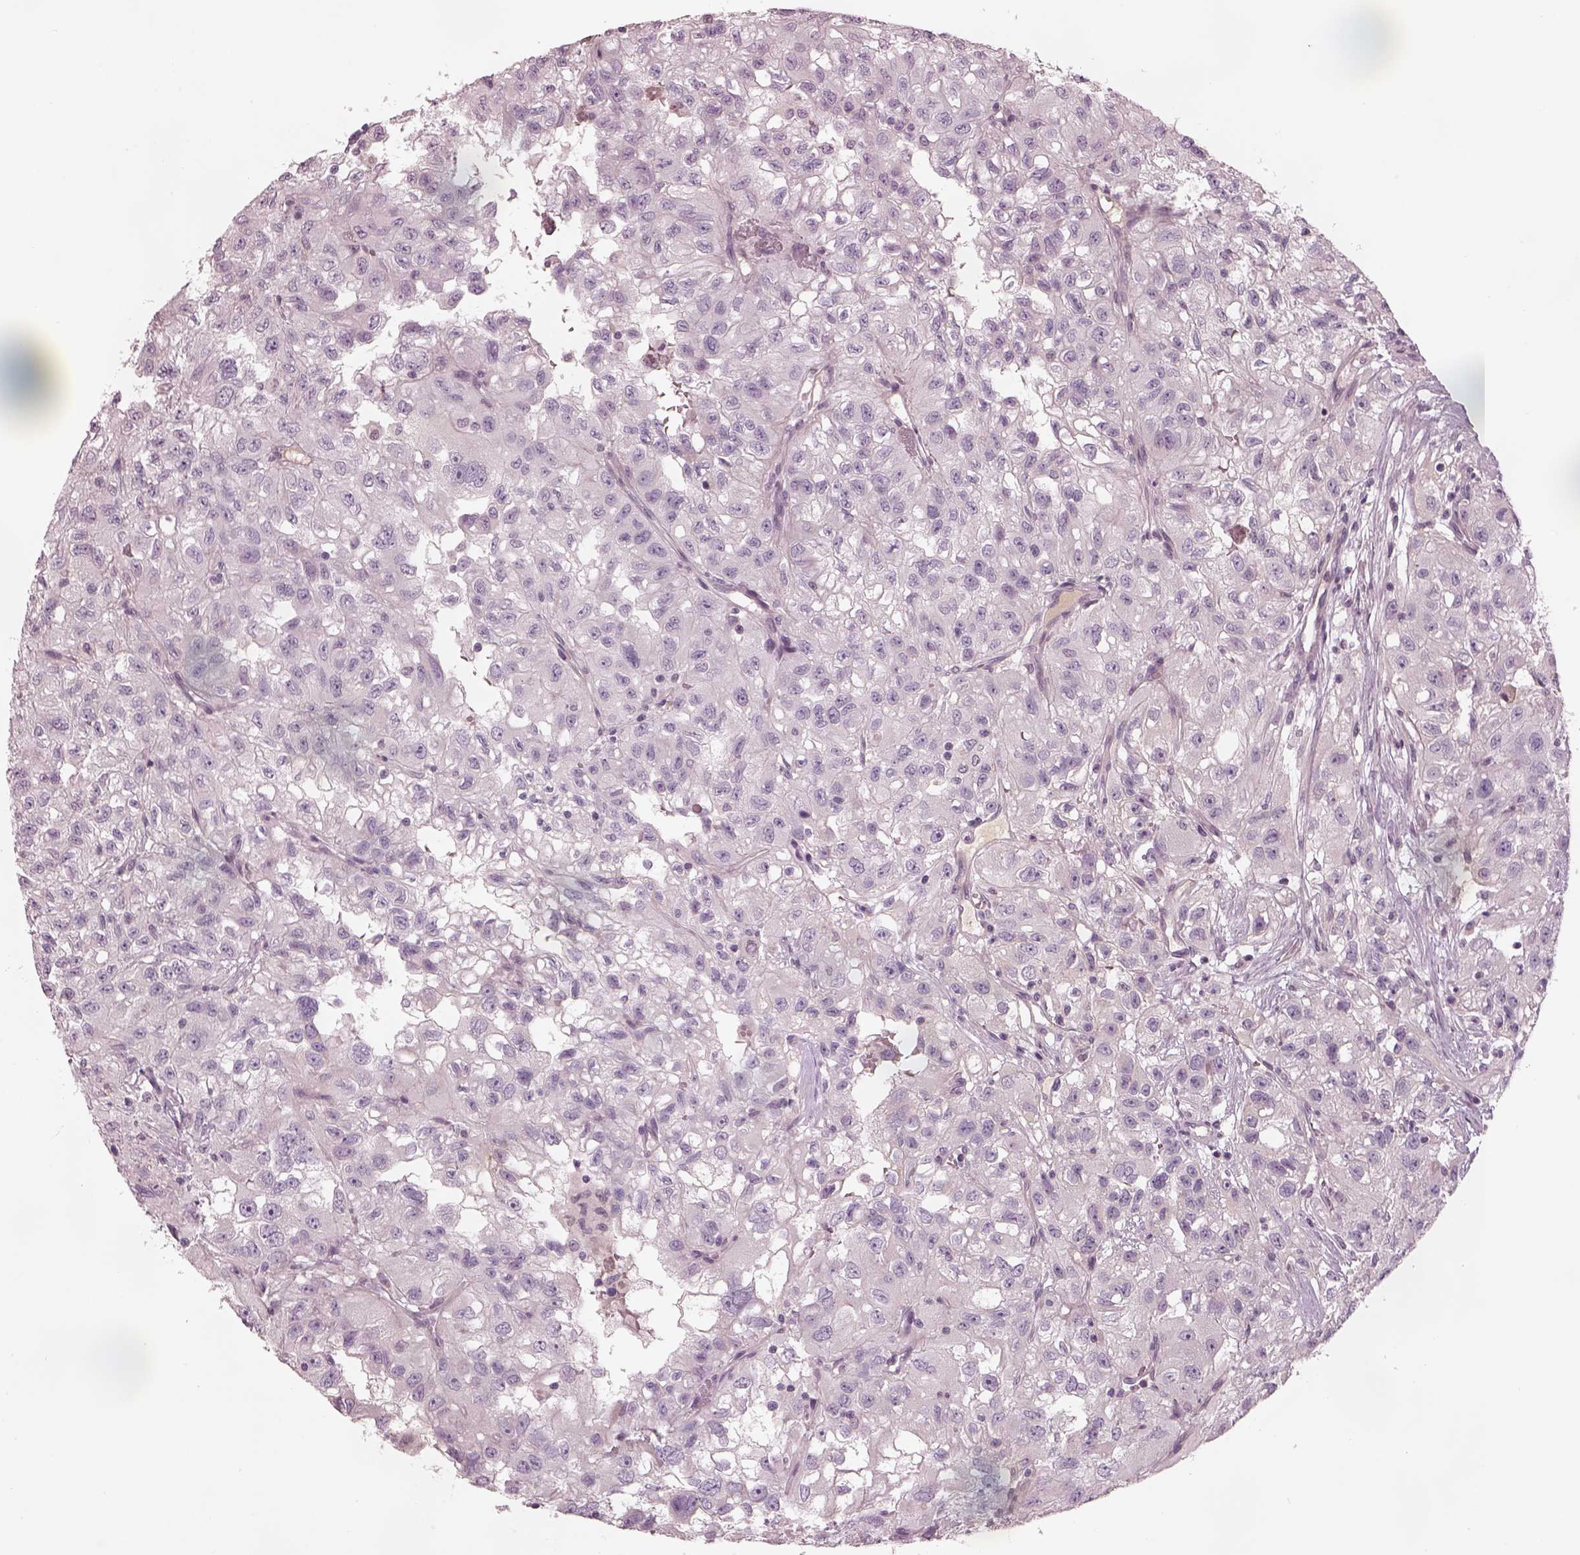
{"staining": {"intensity": "negative", "quantity": "none", "location": "none"}, "tissue": "renal cancer", "cell_type": "Tumor cells", "image_type": "cancer", "snomed": [{"axis": "morphology", "description": "Adenocarcinoma, NOS"}, {"axis": "topography", "description": "Kidney"}], "caption": "Tumor cells are negative for brown protein staining in adenocarcinoma (renal).", "gene": "TLX3", "patient": {"sex": "male", "age": 64}}